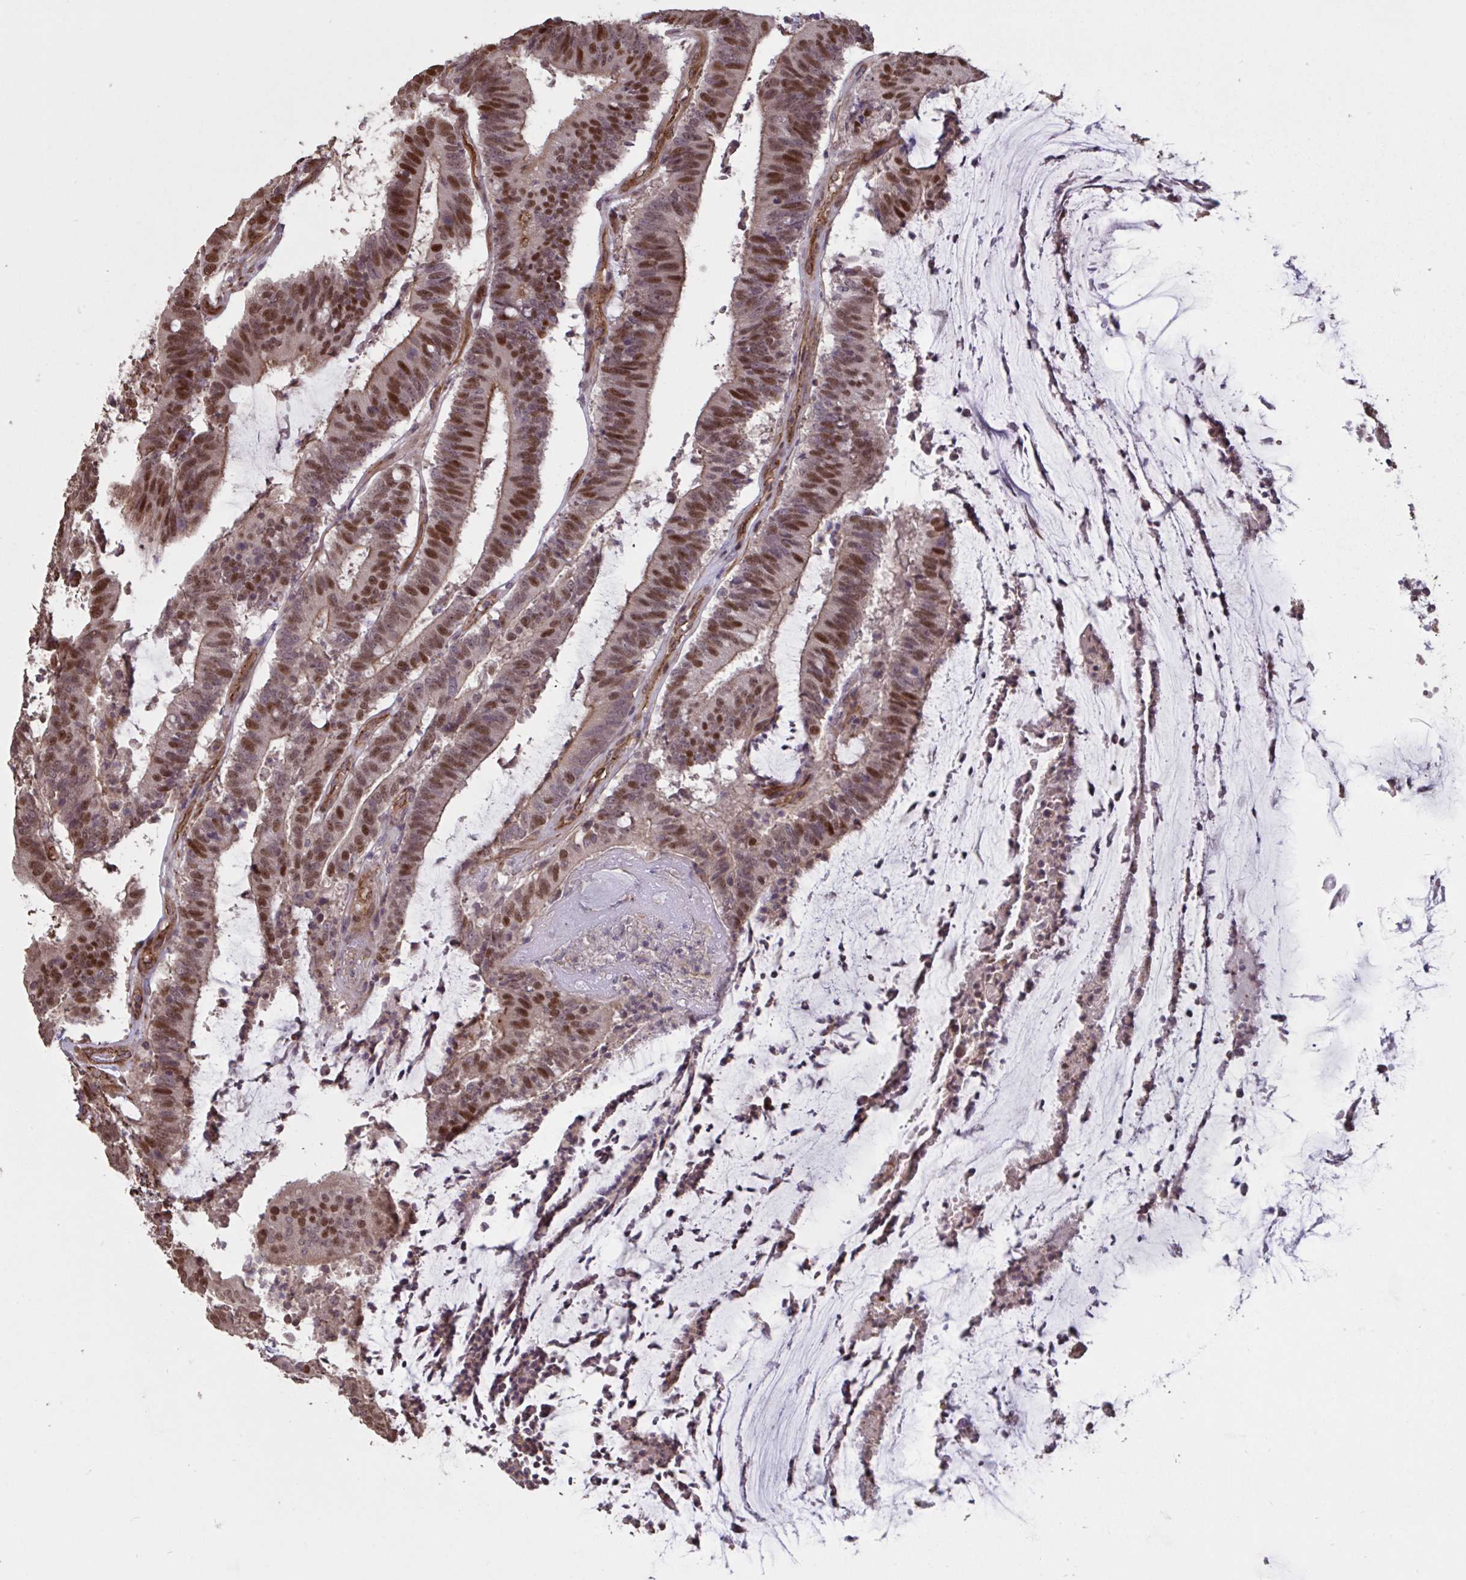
{"staining": {"intensity": "moderate", "quantity": ">75%", "location": "nuclear"}, "tissue": "colorectal cancer", "cell_type": "Tumor cells", "image_type": "cancer", "snomed": [{"axis": "morphology", "description": "Adenocarcinoma, NOS"}, {"axis": "topography", "description": "Colon"}], "caption": "IHC of colorectal adenocarcinoma reveals medium levels of moderate nuclear positivity in approximately >75% of tumor cells.", "gene": "IPO5", "patient": {"sex": "female", "age": 43}}